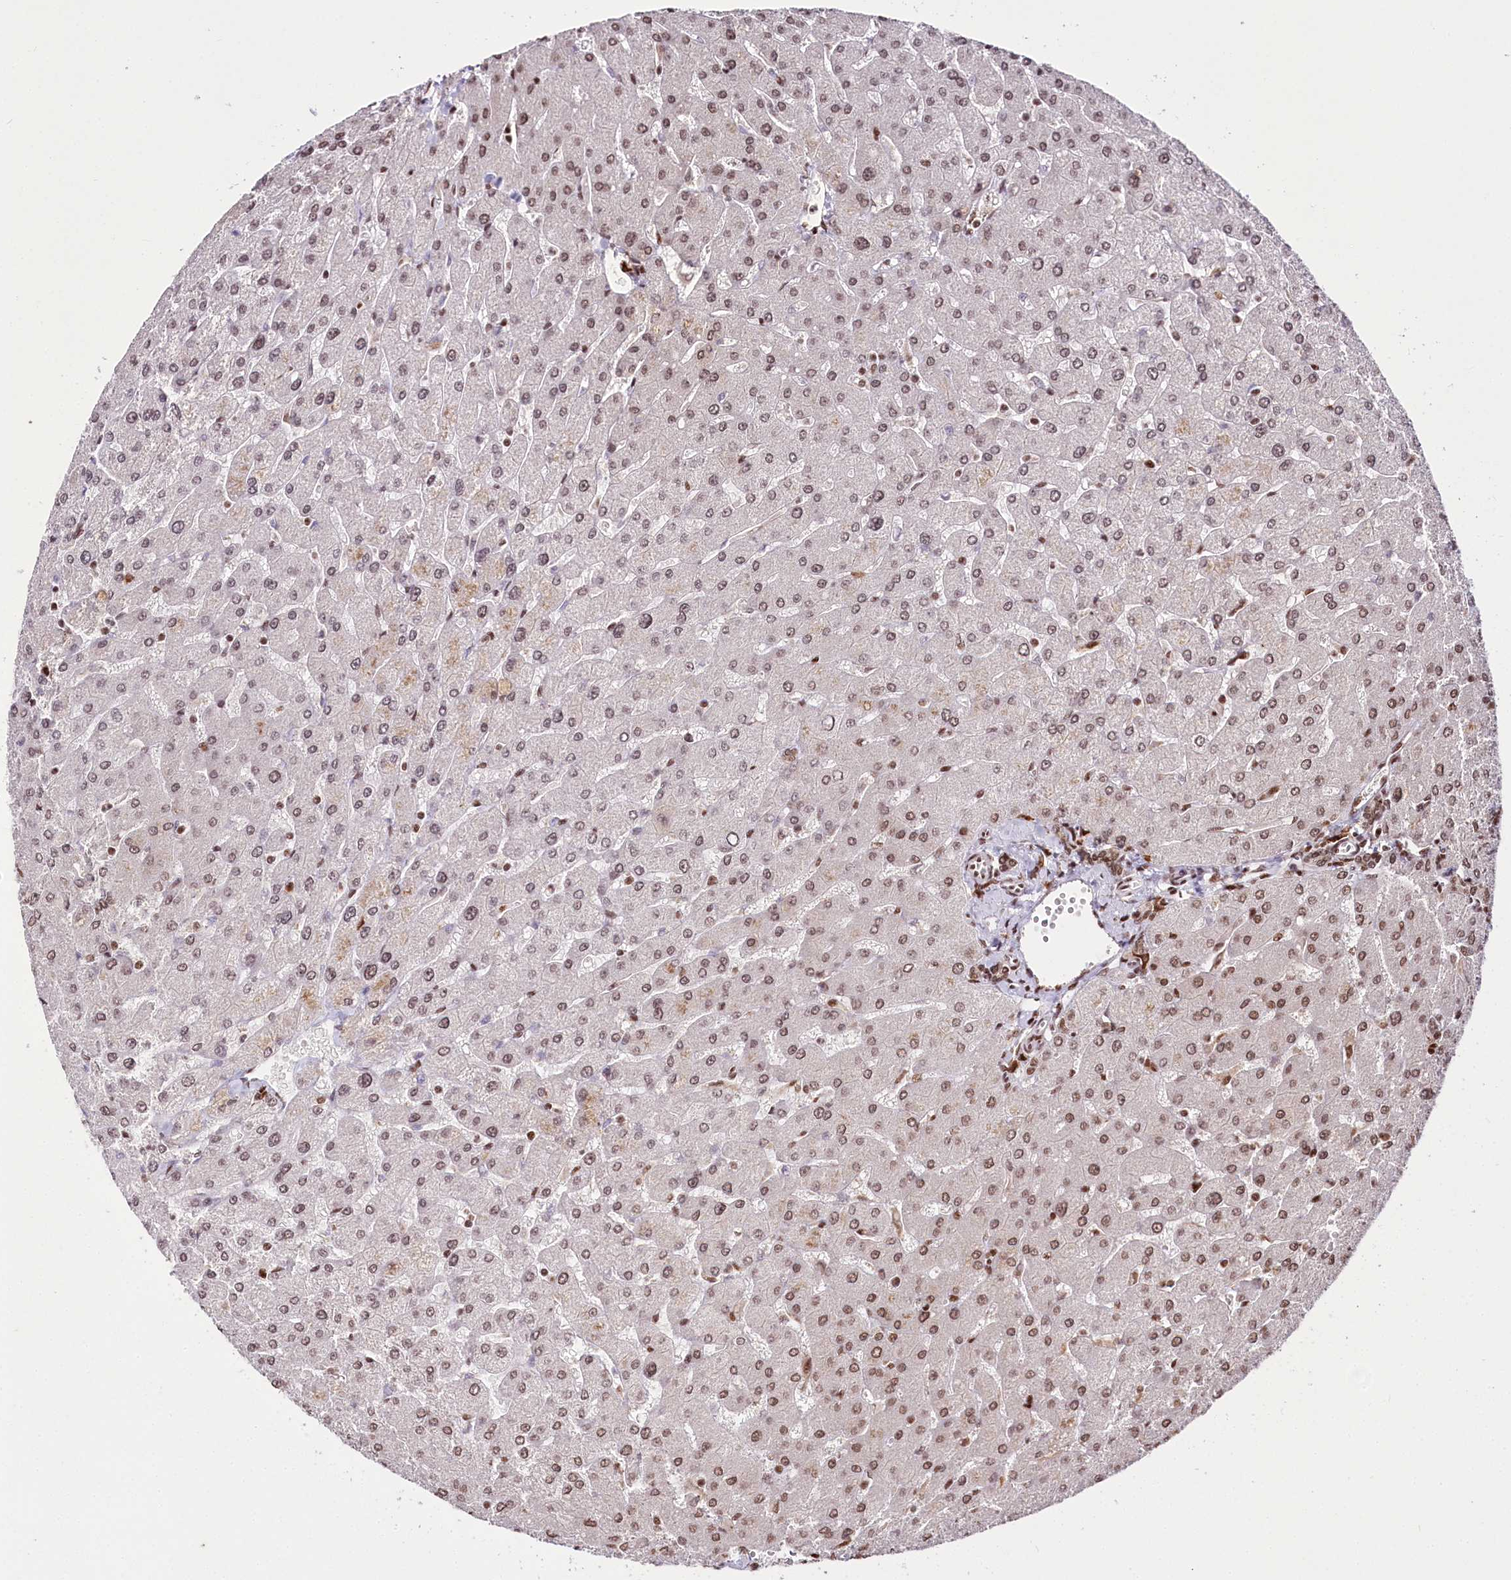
{"staining": {"intensity": "moderate", "quantity": ">75%", "location": "nuclear"}, "tissue": "liver", "cell_type": "Cholangiocytes", "image_type": "normal", "snomed": [{"axis": "morphology", "description": "Normal tissue, NOS"}, {"axis": "topography", "description": "Liver"}], "caption": "Protein expression analysis of benign liver displays moderate nuclear positivity in about >75% of cholangiocytes. The staining is performed using DAB brown chromogen to label protein expression. The nuclei are counter-stained blue using hematoxylin.", "gene": "SMARCE1", "patient": {"sex": "male", "age": 55}}